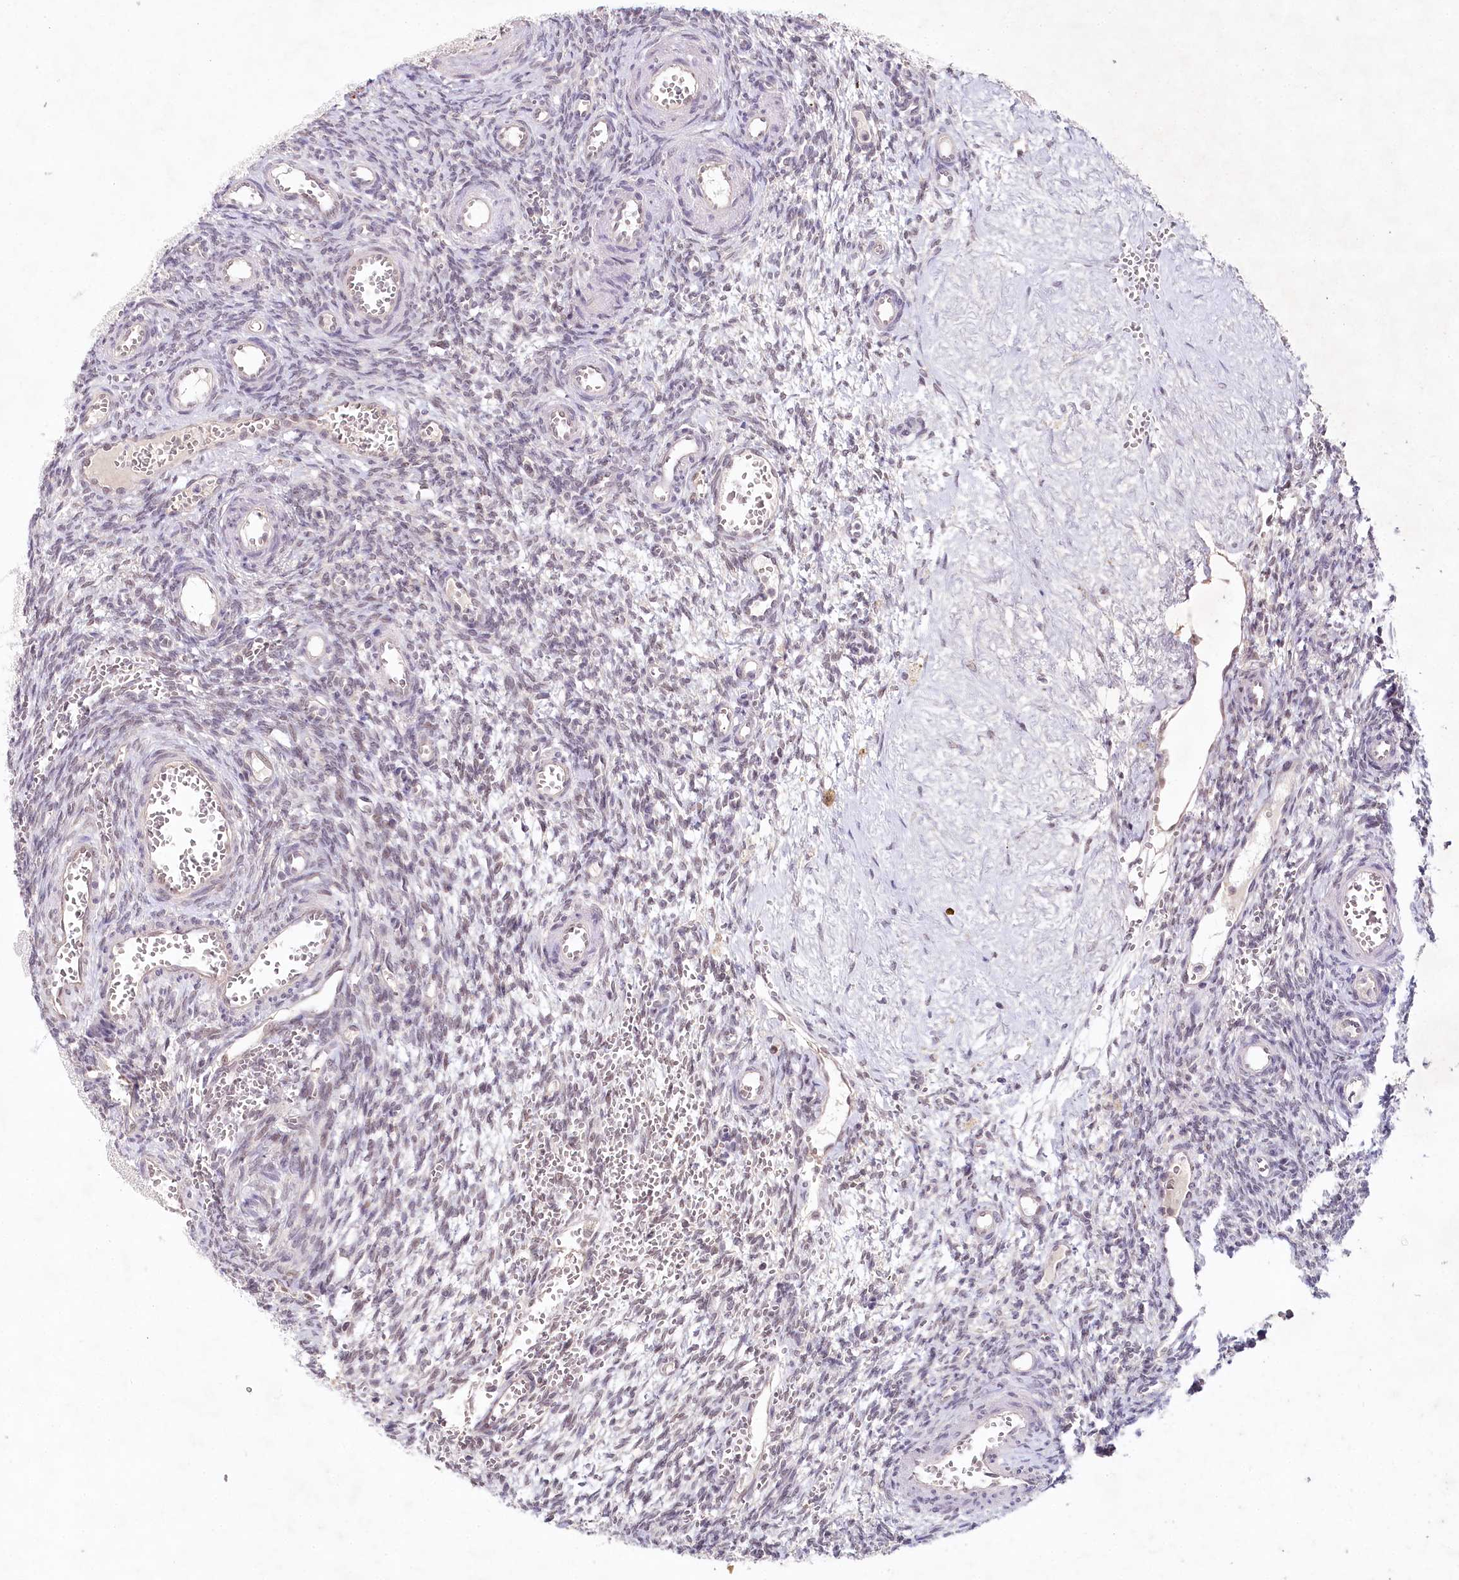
{"staining": {"intensity": "negative", "quantity": "none", "location": "none"}, "tissue": "ovary", "cell_type": "Ovarian stroma cells", "image_type": "normal", "snomed": [{"axis": "morphology", "description": "Normal tissue, NOS"}, {"axis": "topography", "description": "Ovary"}], "caption": "High power microscopy photomicrograph of an immunohistochemistry image of normal ovary, revealing no significant positivity in ovarian stroma cells. Nuclei are stained in blue.", "gene": "AMTN", "patient": {"sex": "female", "age": 39}}